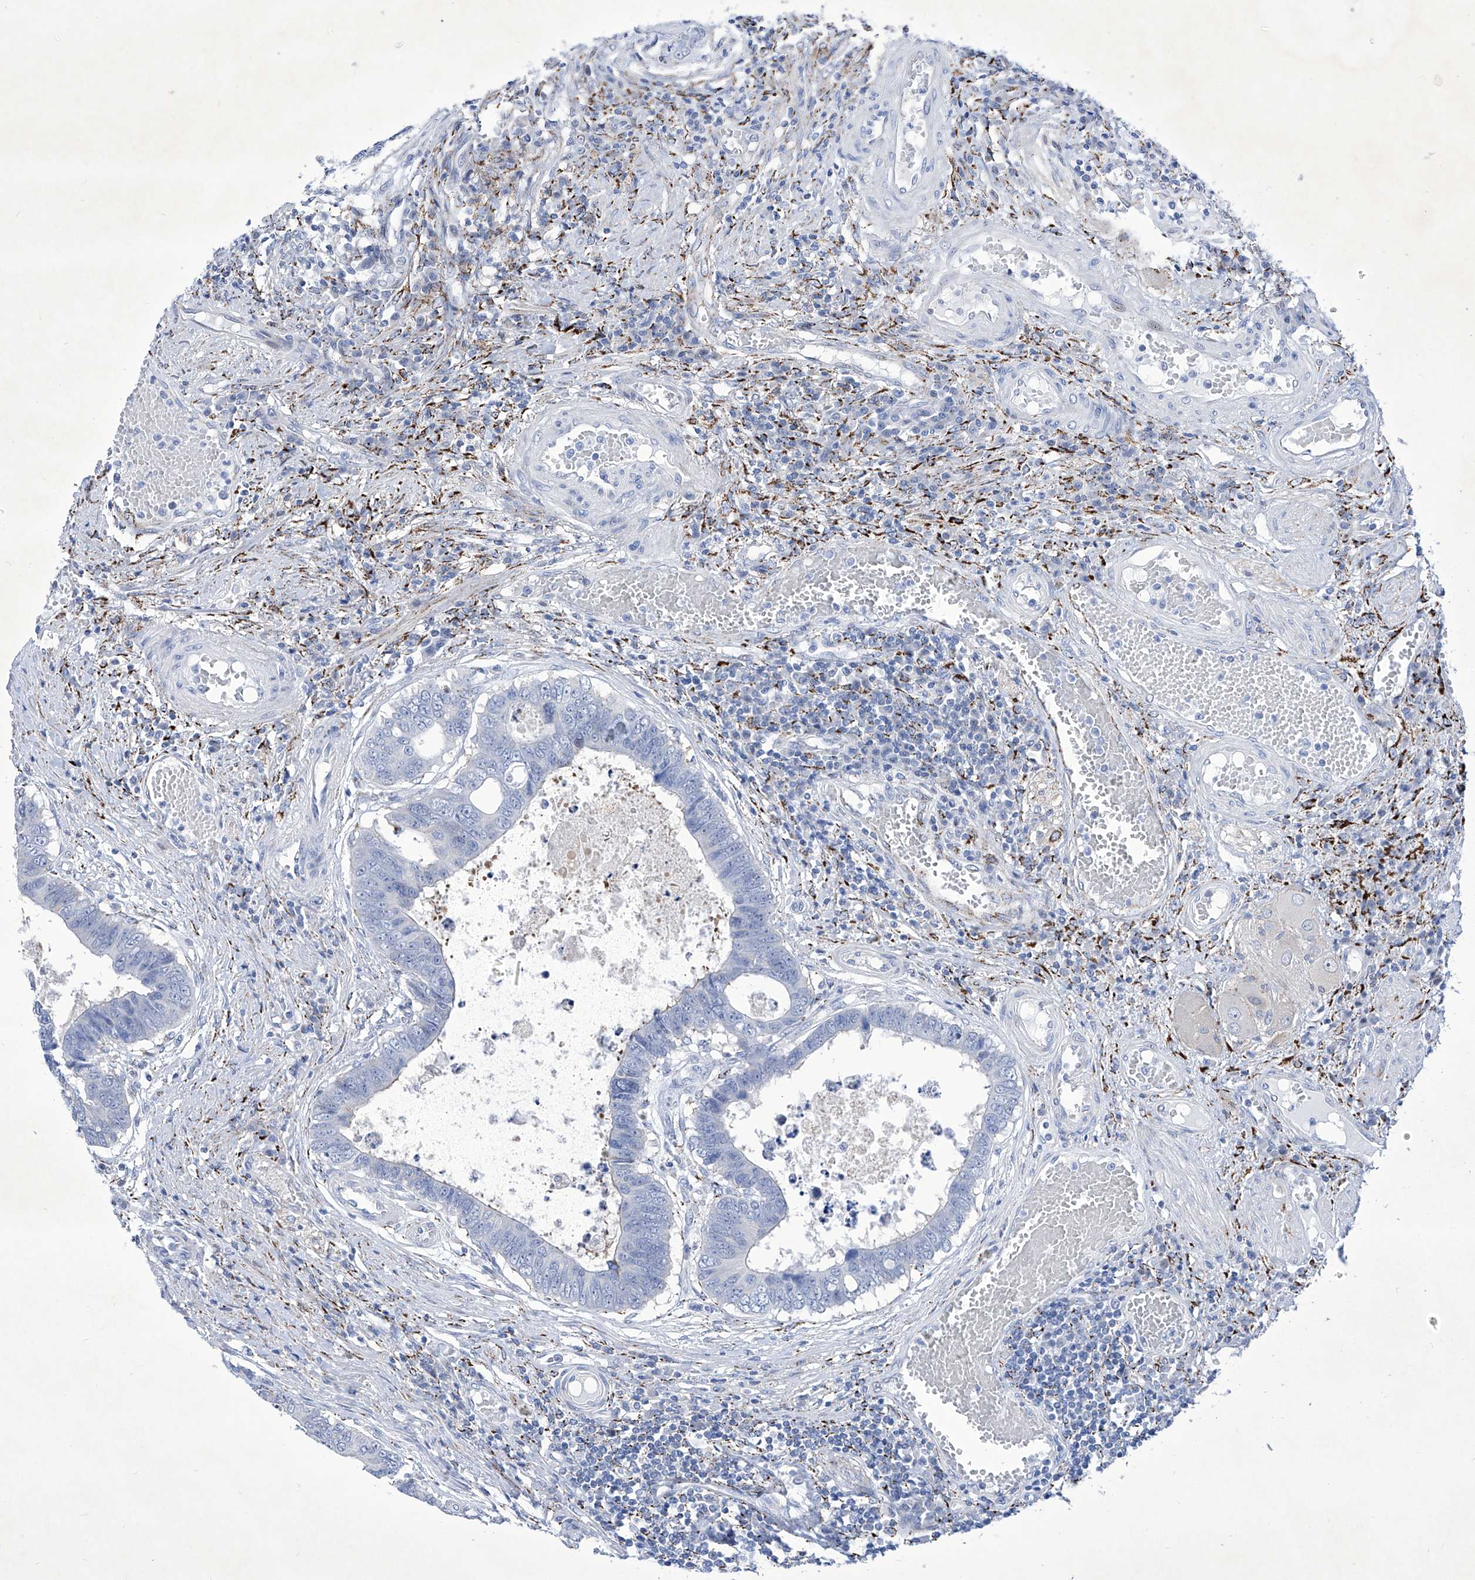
{"staining": {"intensity": "negative", "quantity": "none", "location": "none"}, "tissue": "colorectal cancer", "cell_type": "Tumor cells", "image_type": "cancer", "snomed": [{"axis": "morphology", "description": "Adenocarcinoma, NOS"}, {"axis": "topography", "description": "Rectum"}], "caption": "Tumor cells are negative for brown protein staining in adenocarcinoma (colorectal).", "gene": "C1orf87", "patient": {"sex": "male", "age": 84}}